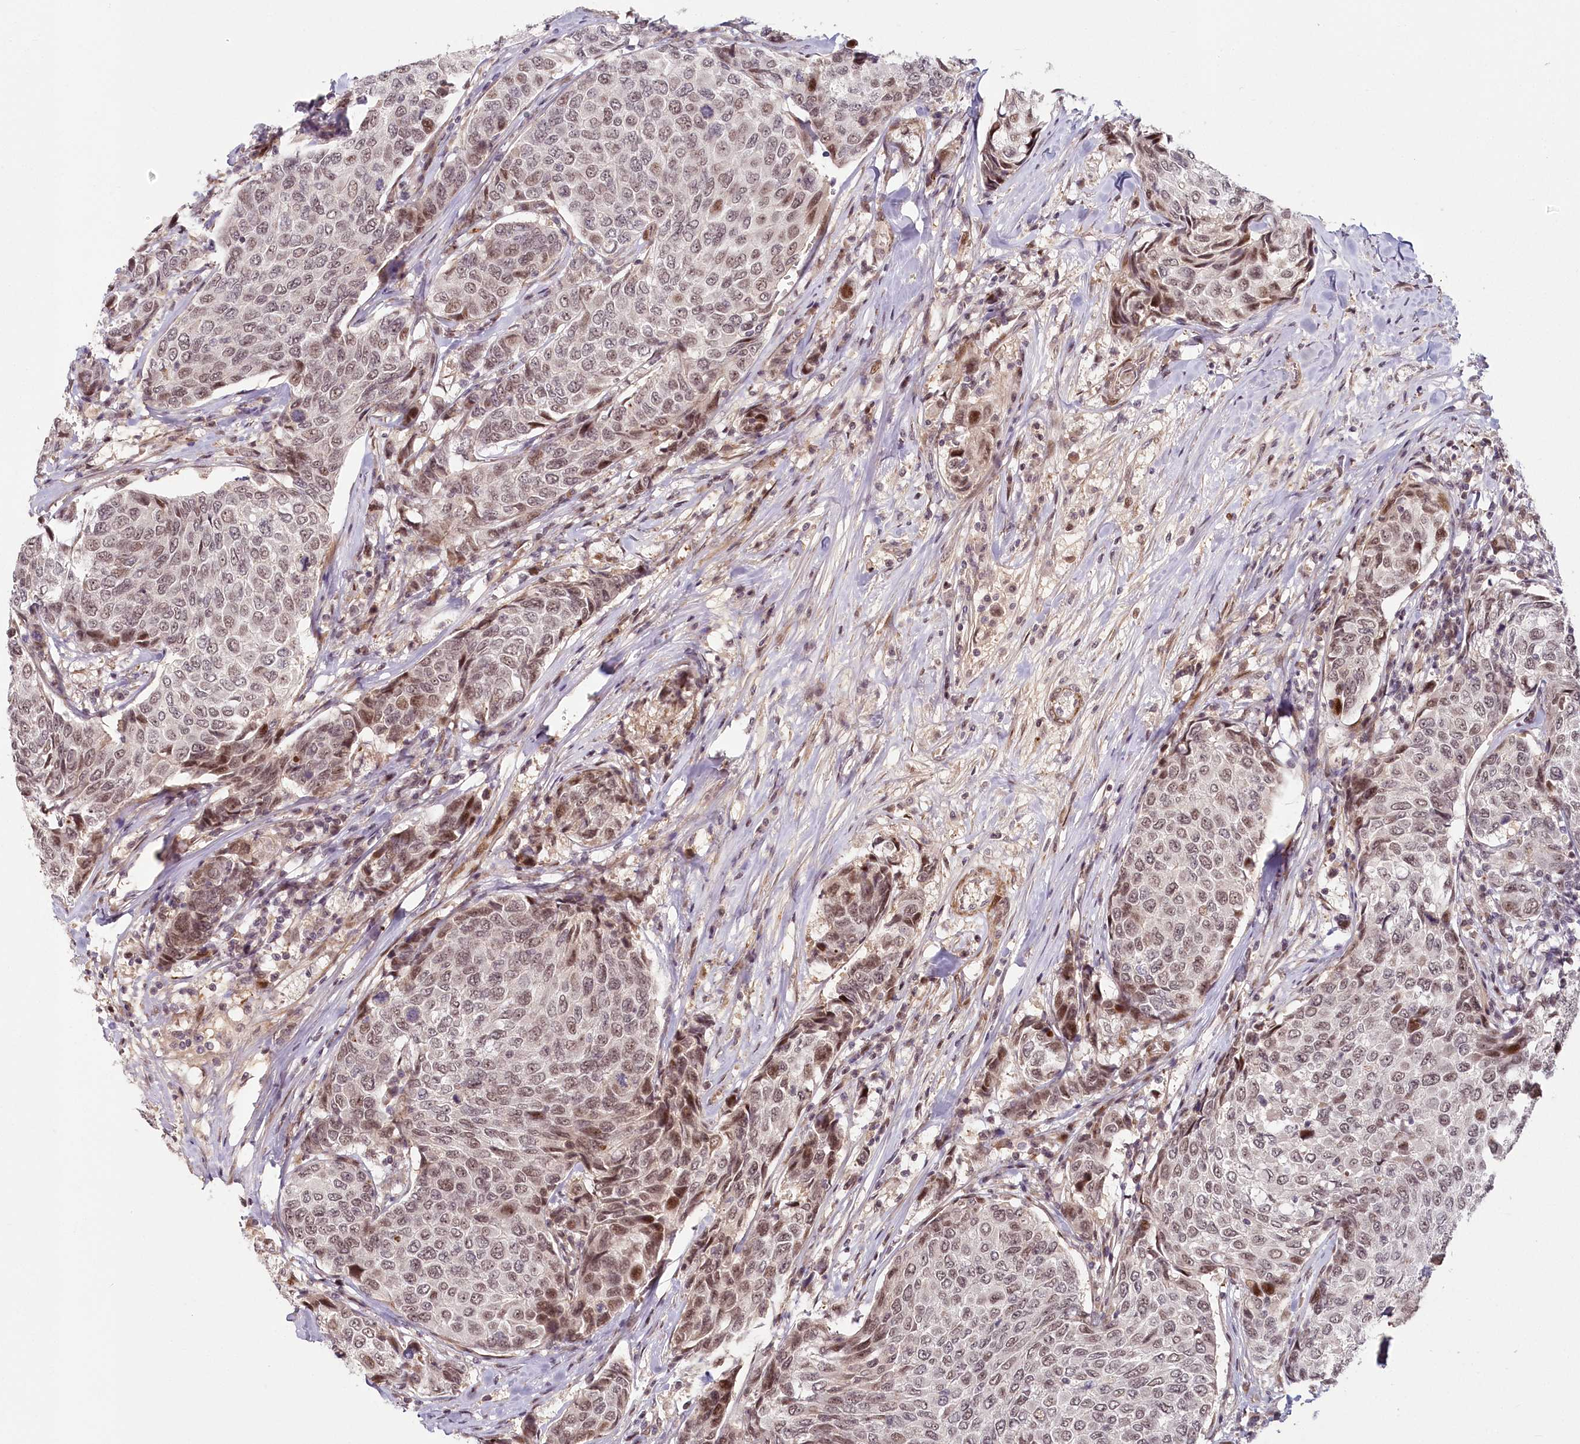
{"staining": {"intensity": "weak", "quantity": ">75%", "location": "nuclear"}, "tissue": "breast cancer", "cell_type": "Tumor cells", "image_type": "cancer", "snomed": [{"axis": "morphology", "description": "Duct carcinoma"}, {"axis": "topography", "description": "Breast"}], "caption": "This micrograph reveals IHC staining of human breast cancer (invasive ductal carcinoma), with low weak nuclear staining in about >75% of tumor cells.", "gene": "FAM204A", "patient": {"sex": "female", "age": 55}}